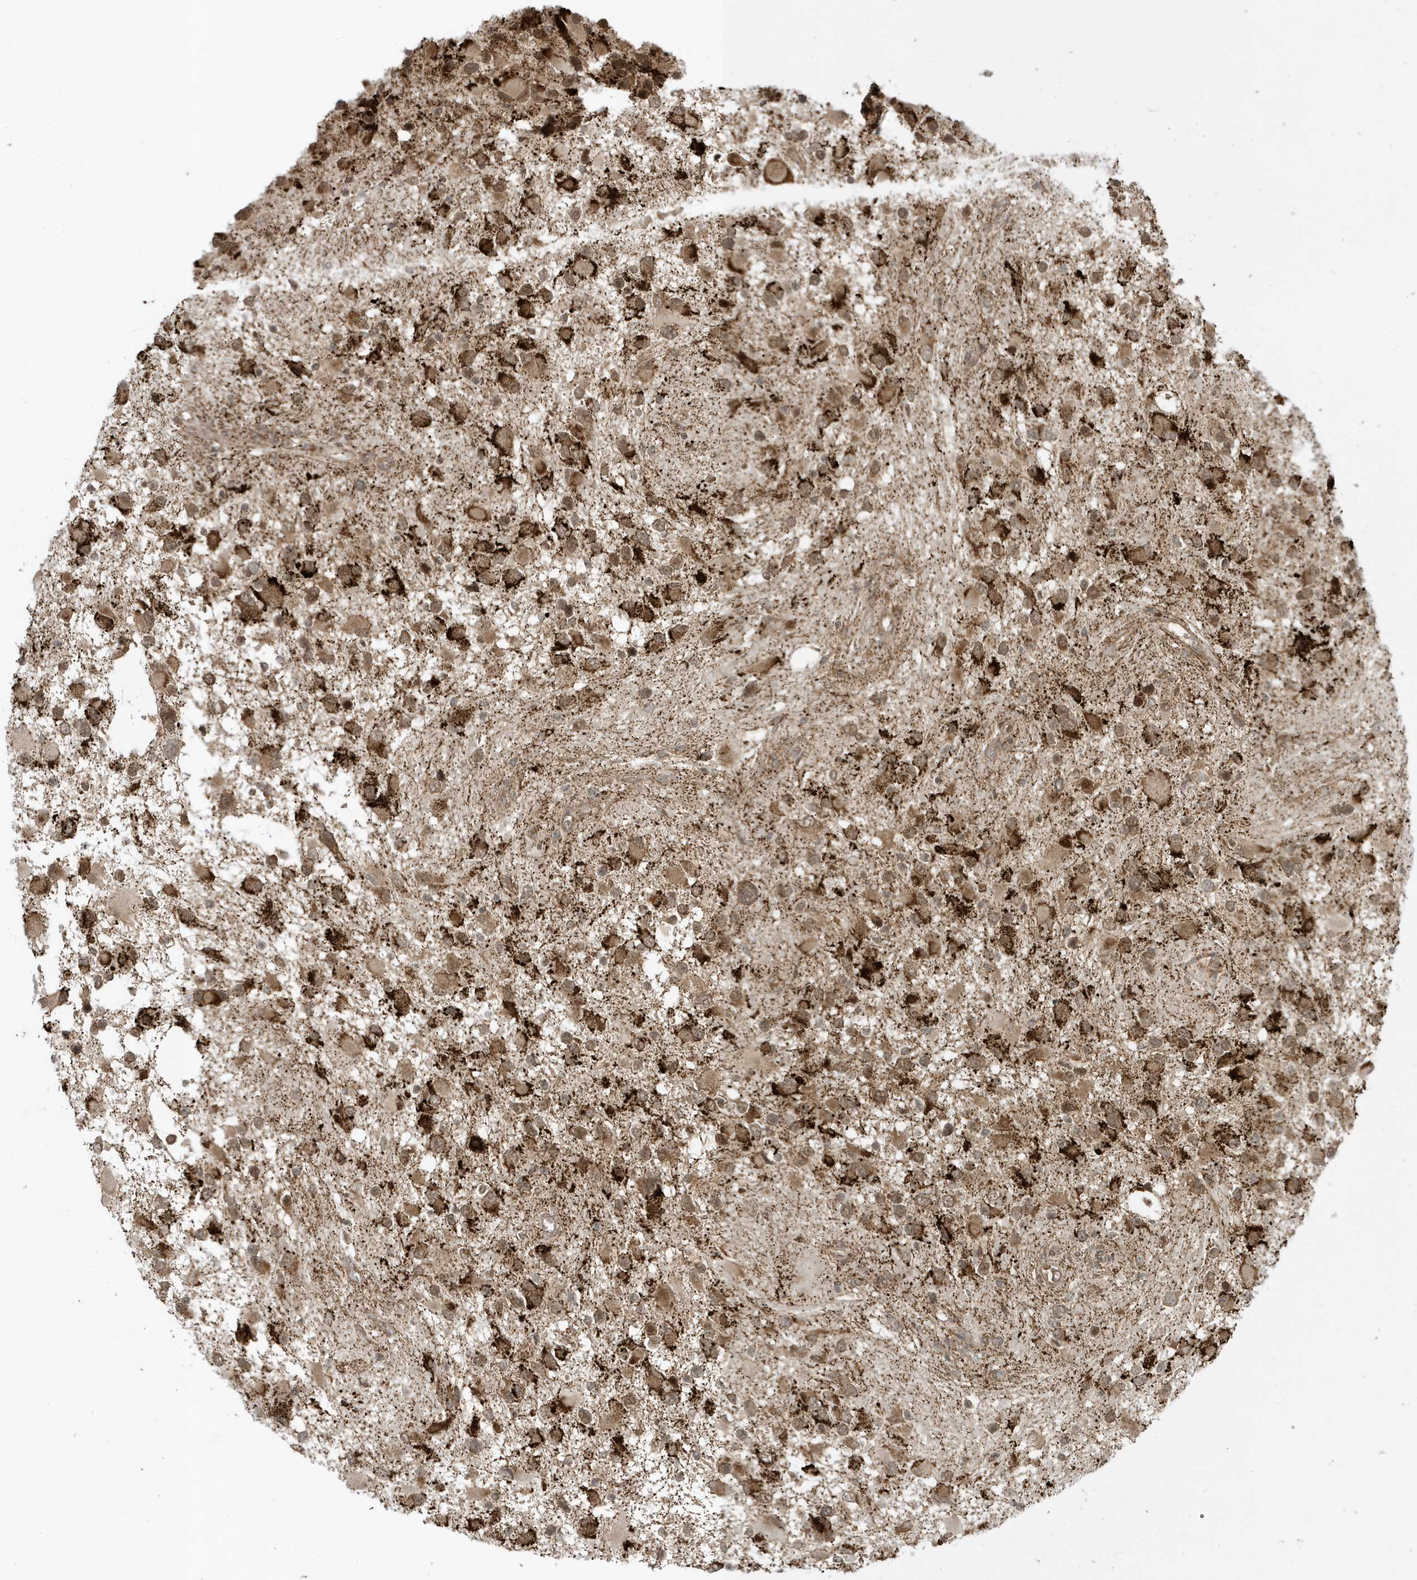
{"staining": {"intensity": "strong", "quantity": ">75%", "location": "cytoplasmic/membranous"}, "tissue": "glioma", "cell_type": "Tumor cells", "image_type": "cancer", "snomed": [{"axis": "morphology", "description": "Glioma, malignant, High grade"}, {"axis": "topography", "description": "Brain"}], "caption": "Tumor cells show high levels of strong cytoplasmic/membranous positivity in about >75% of cells in glioma.", "gene": "DHX36", "patient": {"sex": "male", "age": 53}}